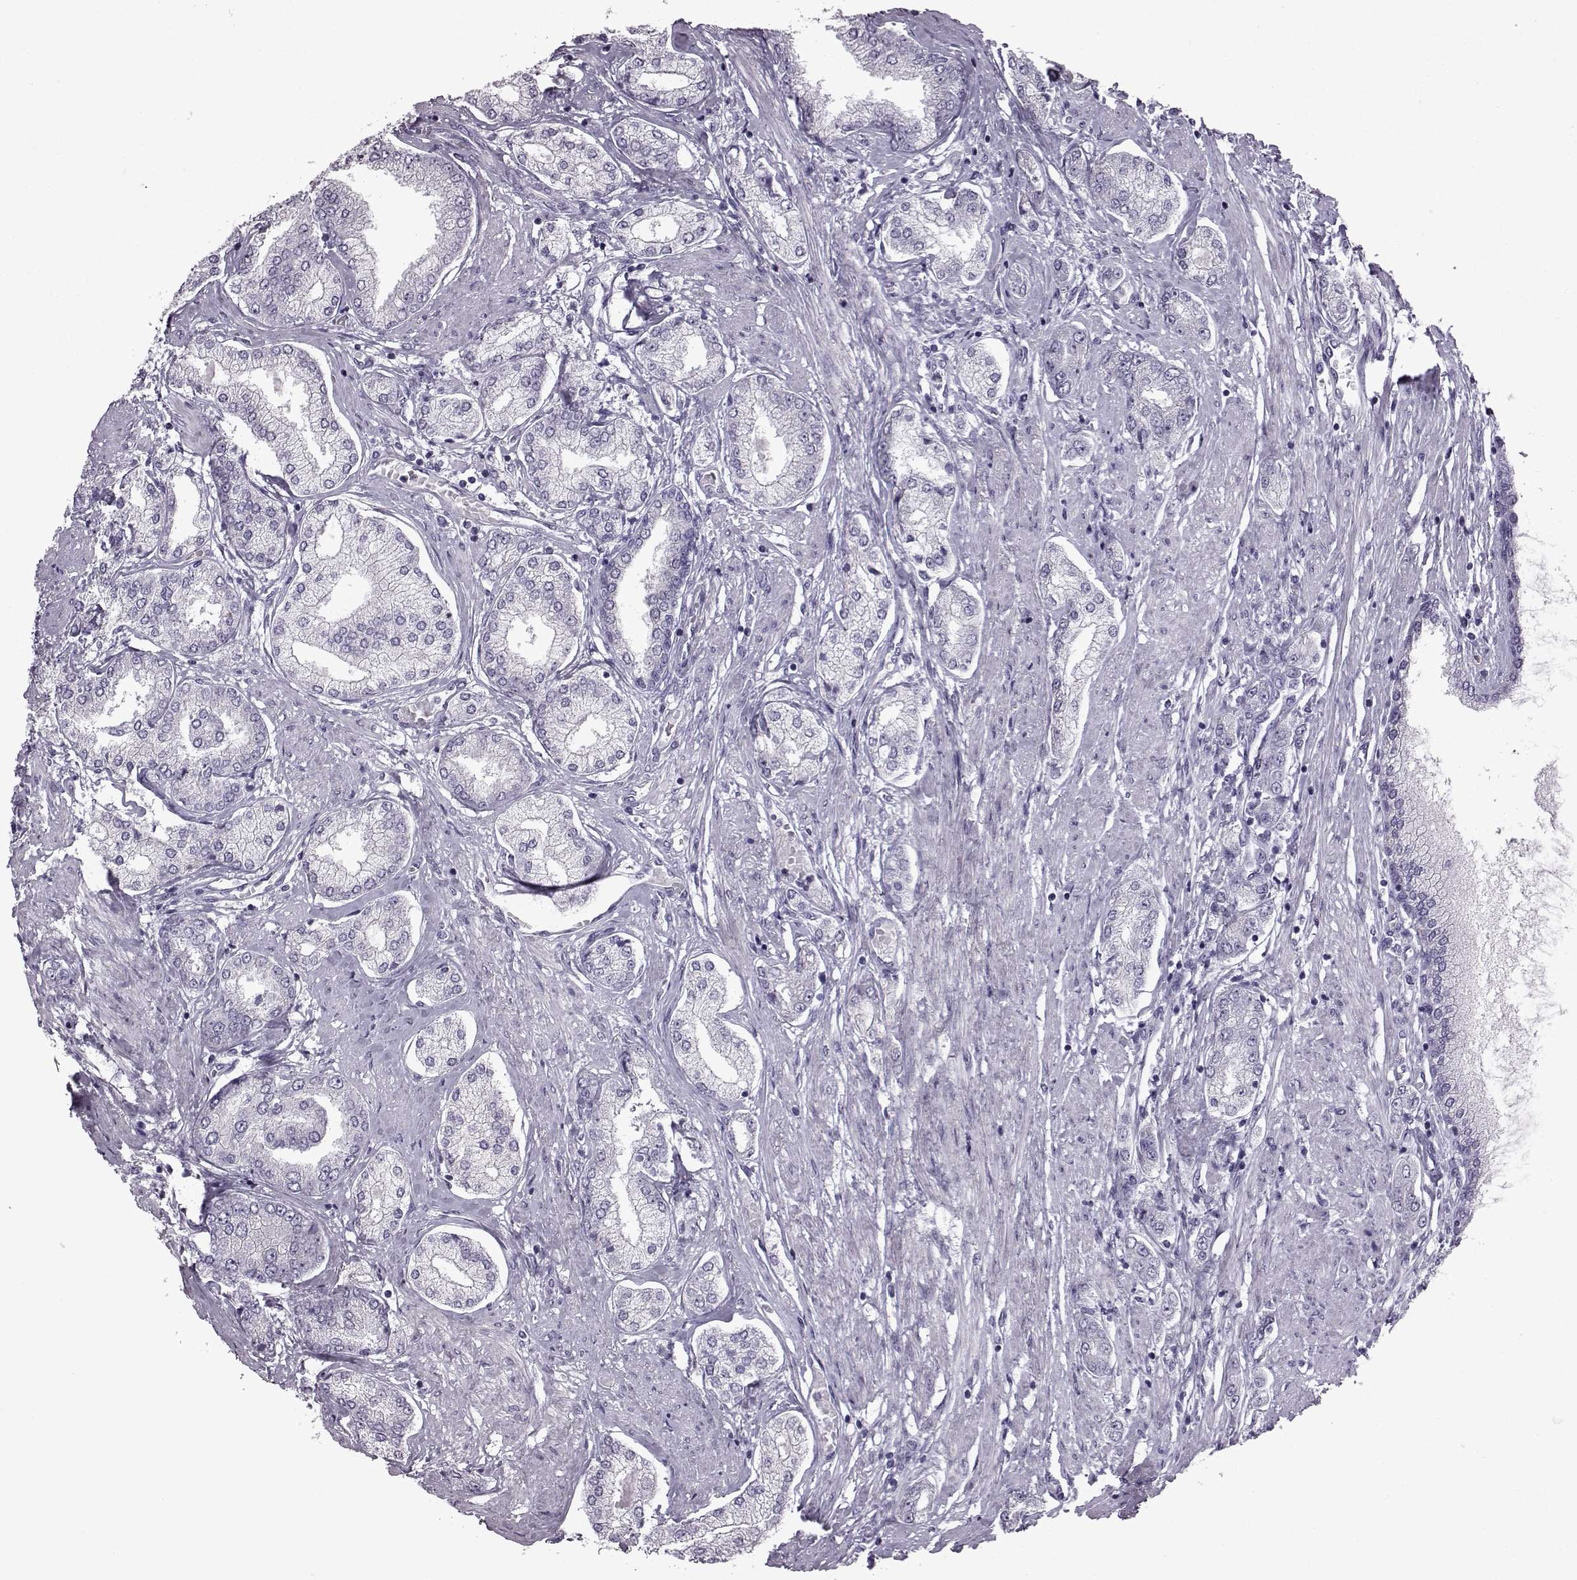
{"staining": {"intensity": "negative", "quantity": "none", "location": "none"}, "tissue": "prostate cancer", "cell_type": "Tumor cells", "image_type": "cancer", "snomed": [{"axis": "morphology", "description": "Adenocarcinoma, NOS"}, {"axis": "topography", "description": "Prostate"}], "caption": "Tumor cells are negative for brown protein staining in adenocarcinoma (prostate). The staining was performed using DAB to visualize the protein expression in brown, while the nuclei were stained in blue with hematoxylin (Magnification: 20x).", "gene": "SLC28A2", "patient": {"sex": "male", "age": 63}}